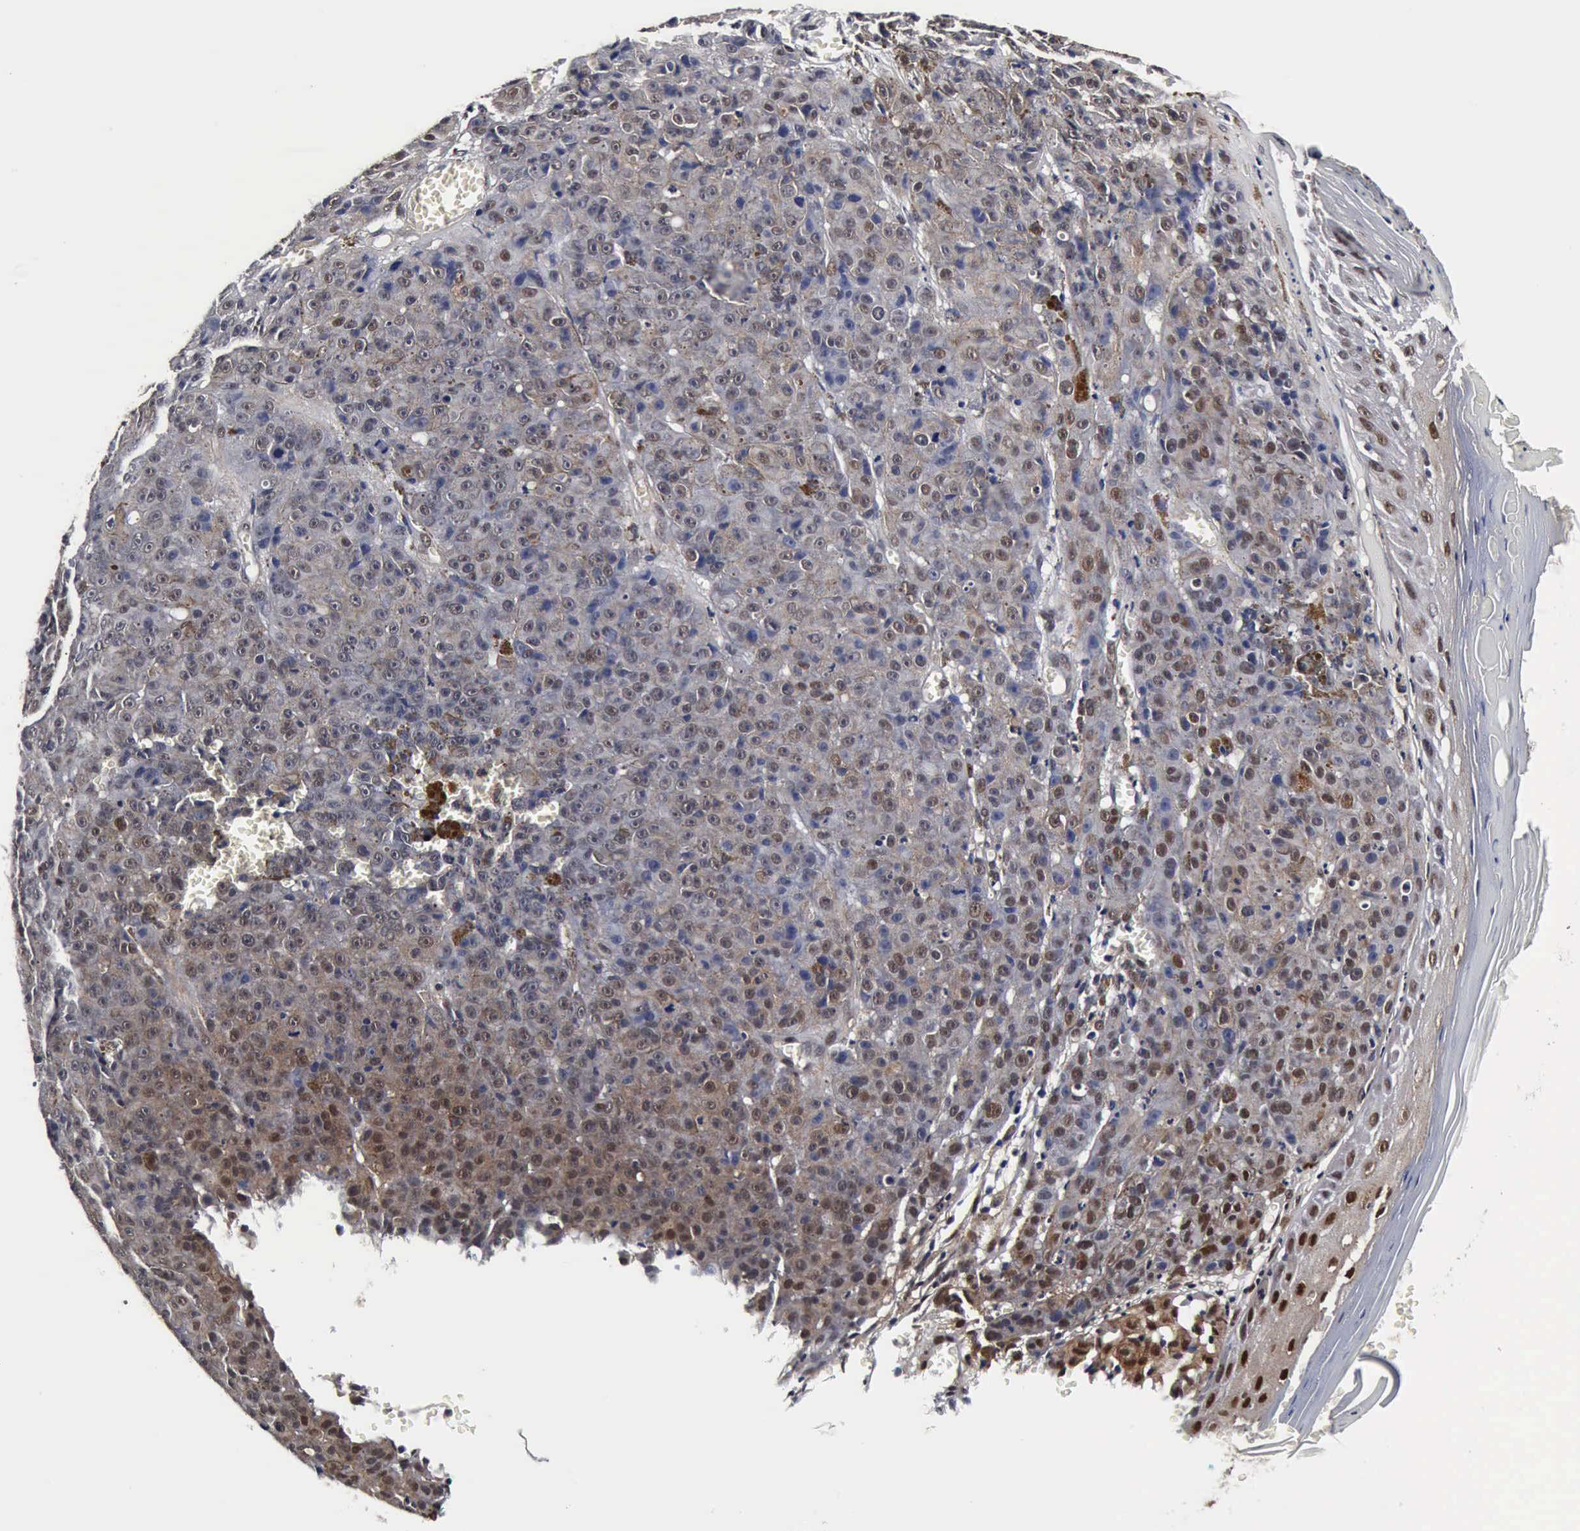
{"staining": {"intensity": "weak", "quantity": "25%-75%", "location": "cytoplasmic/membranous,nuclear"}, "tissue": "melanoma", "cell_type": "Tumor cells", "image_type": "cancer", "snomed": [{"axis": "morphology", "description": "Malignant melanoma, NOS"}, {"axis": "topography", "description": "Skin"}], "caption": "Immunohistochemistry of human malignant melanoma demonstrates low levels of weak cytoplasmic/membranous and nuclear expression in approximately 25%-75% of tumor cells.", "gene": "UBC", "patient": {"sex": "male", "age": 64}}